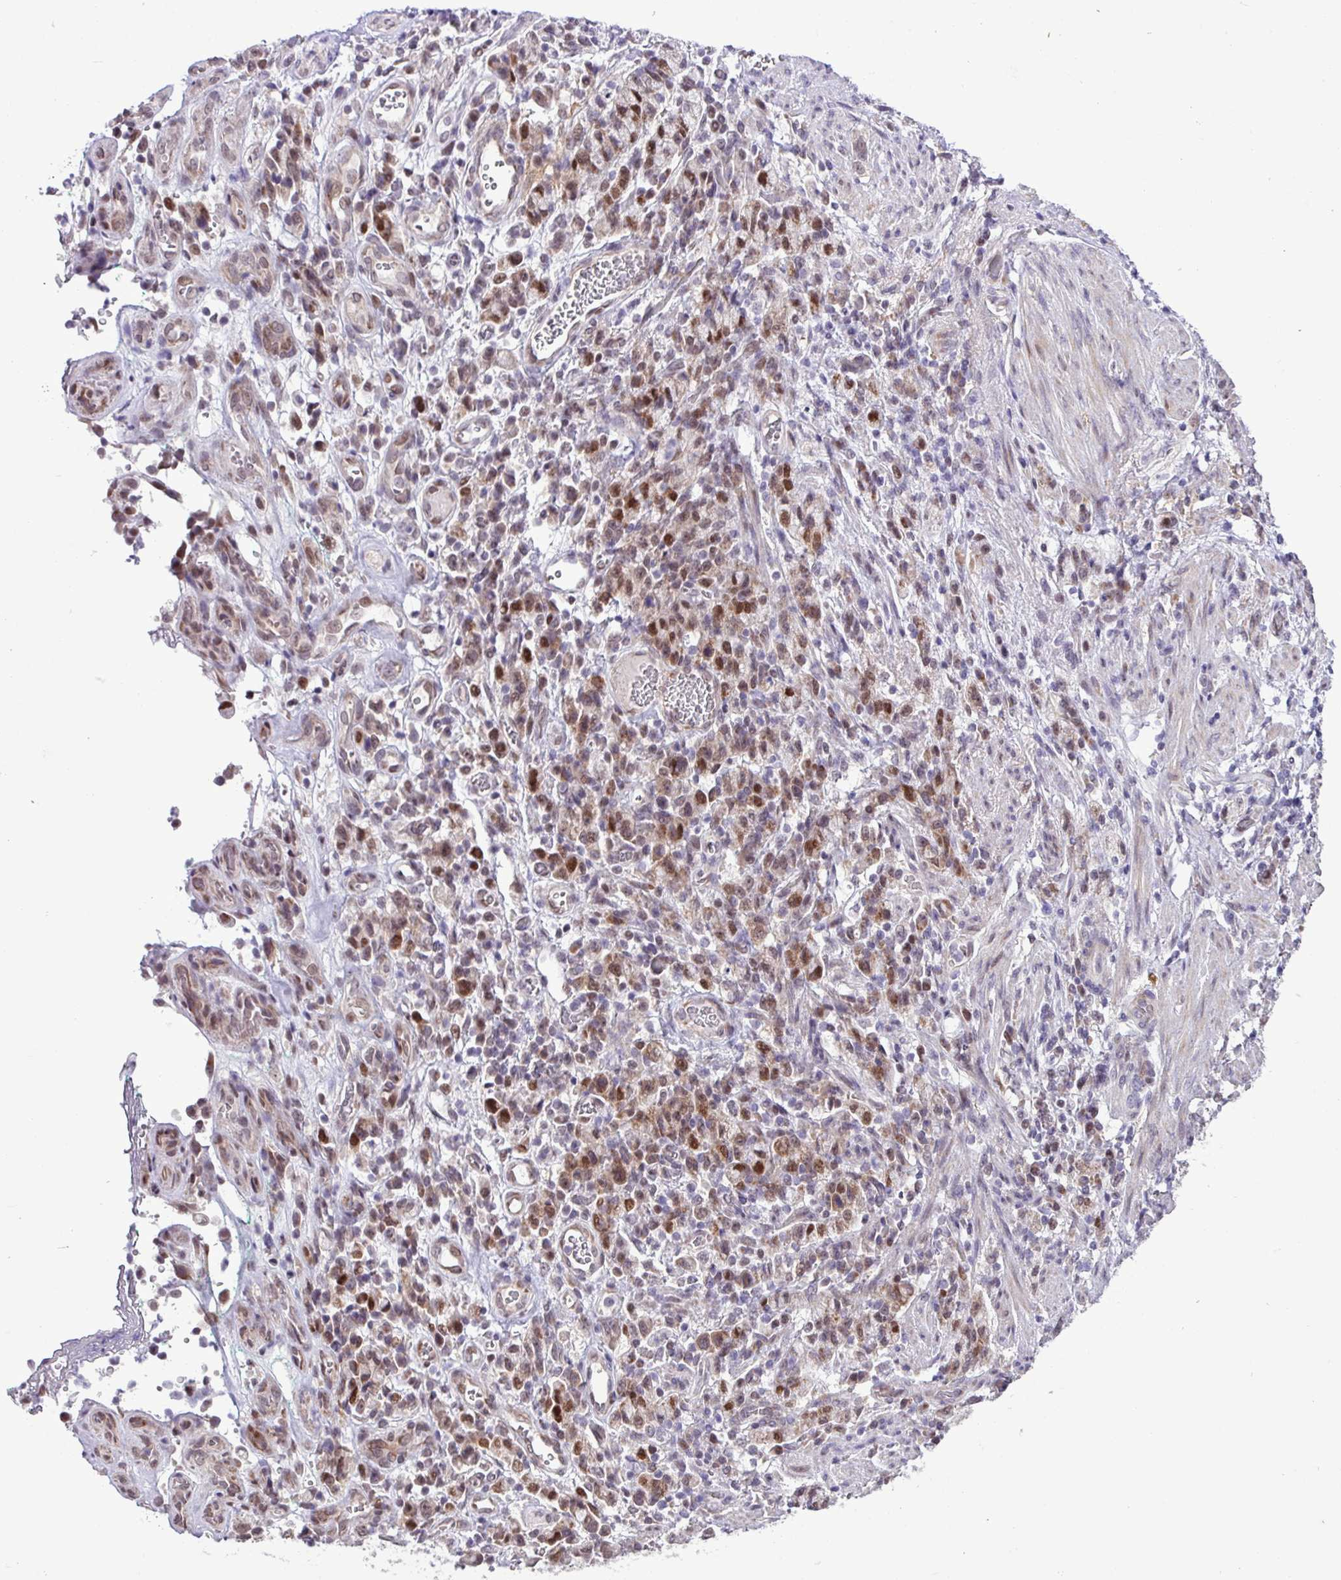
{"staining": {"intensity": "moderate", "quantity": "25%-75%", "location": "nuclear"}, "tissue": "stomach cancer", "cell_type": "Tumor cells", "image_type": "cancer", "snomed": [{"axis": "morphology", "description": "Adenocarcinoma, NOS"}, {"axis": "topography", "description": "Stomach"}], "caption": "Immunohistochemical staining of human stomach cancer (adenocarcinoma) displays medium levels of moderate nuclear protein staining in approximately 25%-75% of tumor cells.", "gene": "ZNF354A", "patient": {"sex": "male", "age": 77}}